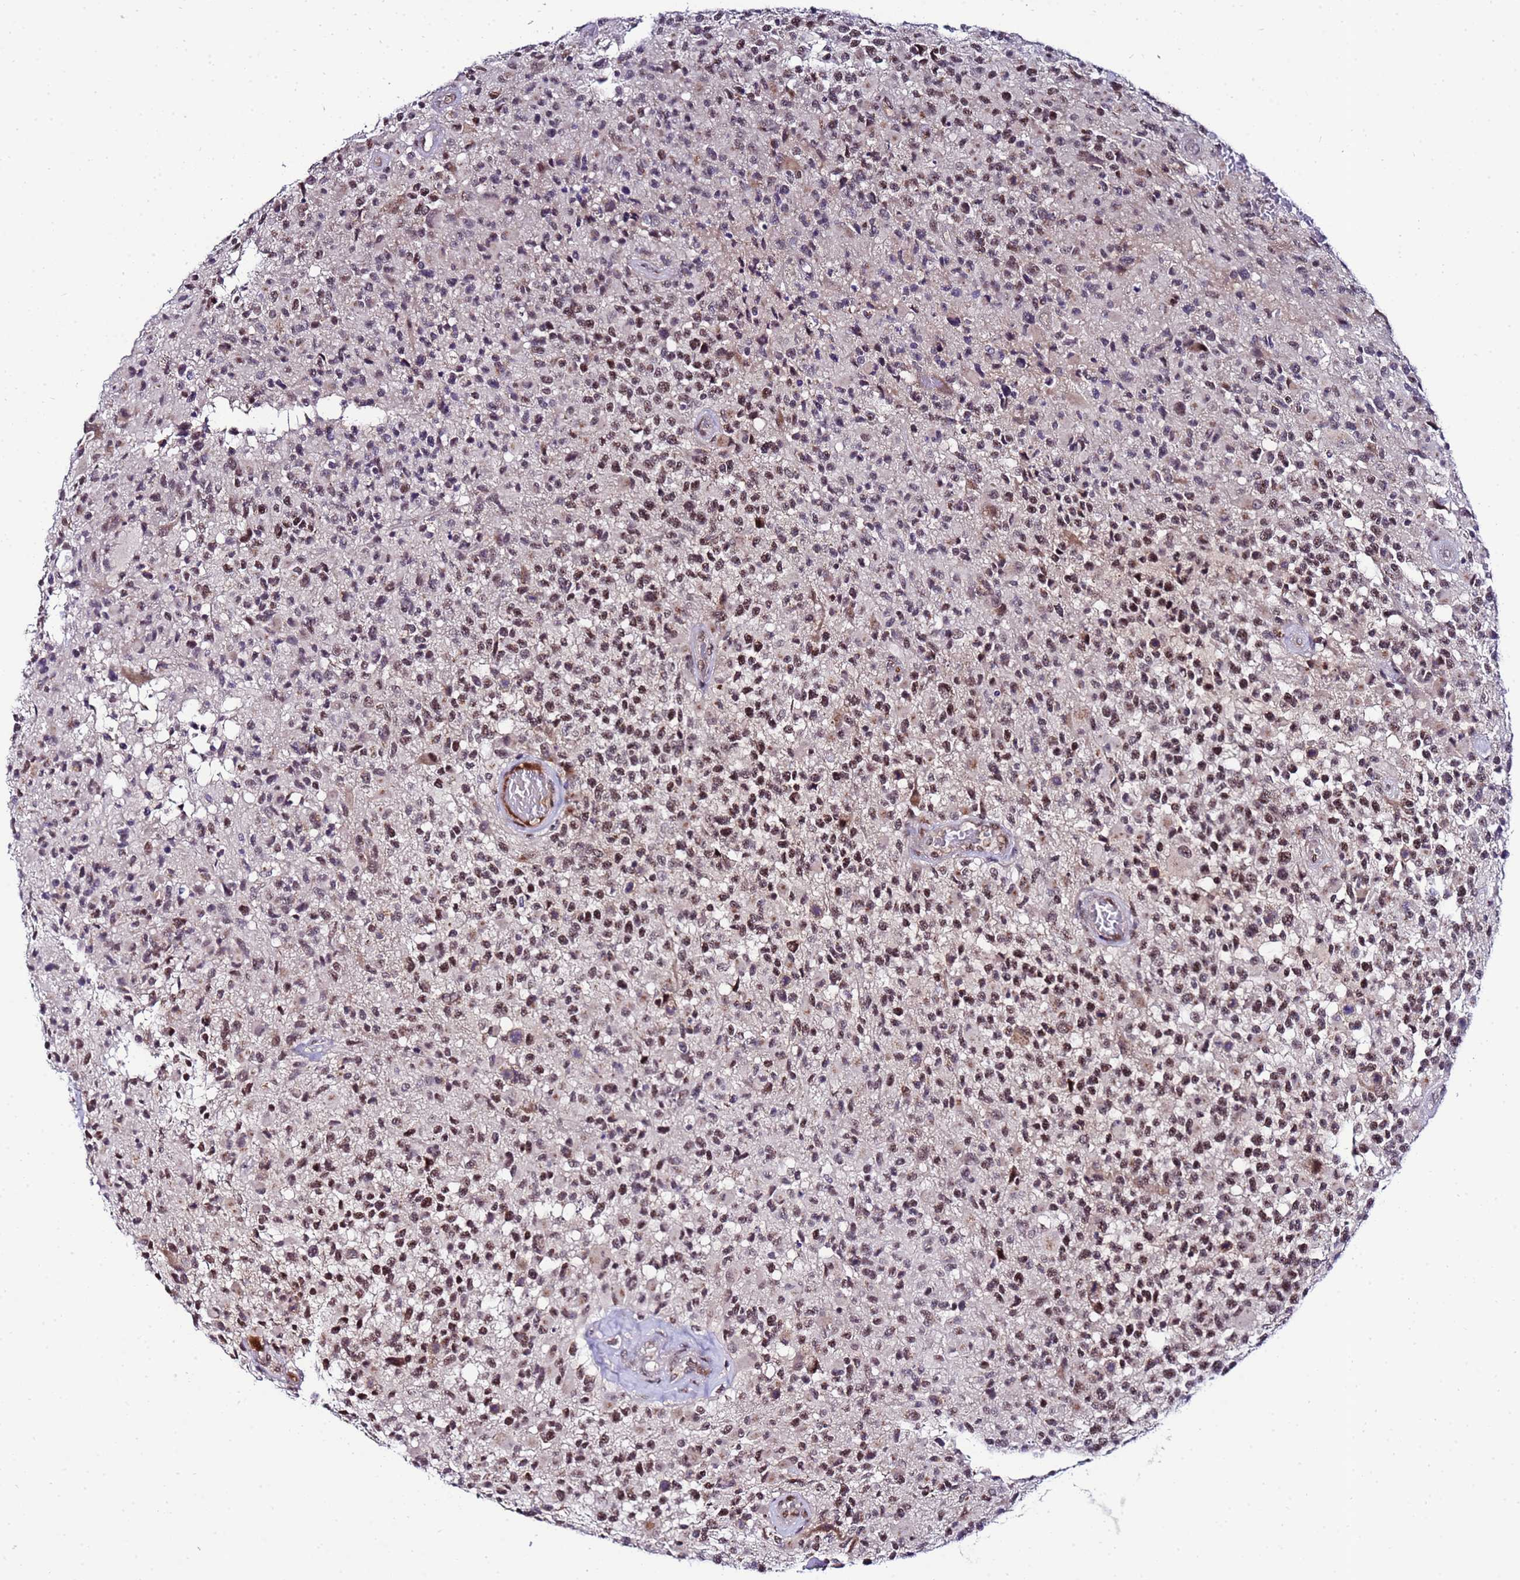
{"staining": {"intensity": "moderate", "quantity": ">75%", "location": "cytoplasmic/membranous,nuclear"}, "tissue": "glioma", "cell_type": "Tumor cells", "image_type": "cancer", "snomed": [{"axis": "morphology", "description": "Glioma, malignant, High grade"}, {"axis": "morphology", "description": "Glioblastoma, NOS"}, {"axis": "topography", "description": "Brain"}], "caption": "Human malignant high-grade glioma stained with a brown dye exhibits moderate cytoplasmic/membranous and nuclear positive positivity in about >75% of tumor cells.", "gene": "C19orf47", "patient": {"sex": "male", "age": 60}}